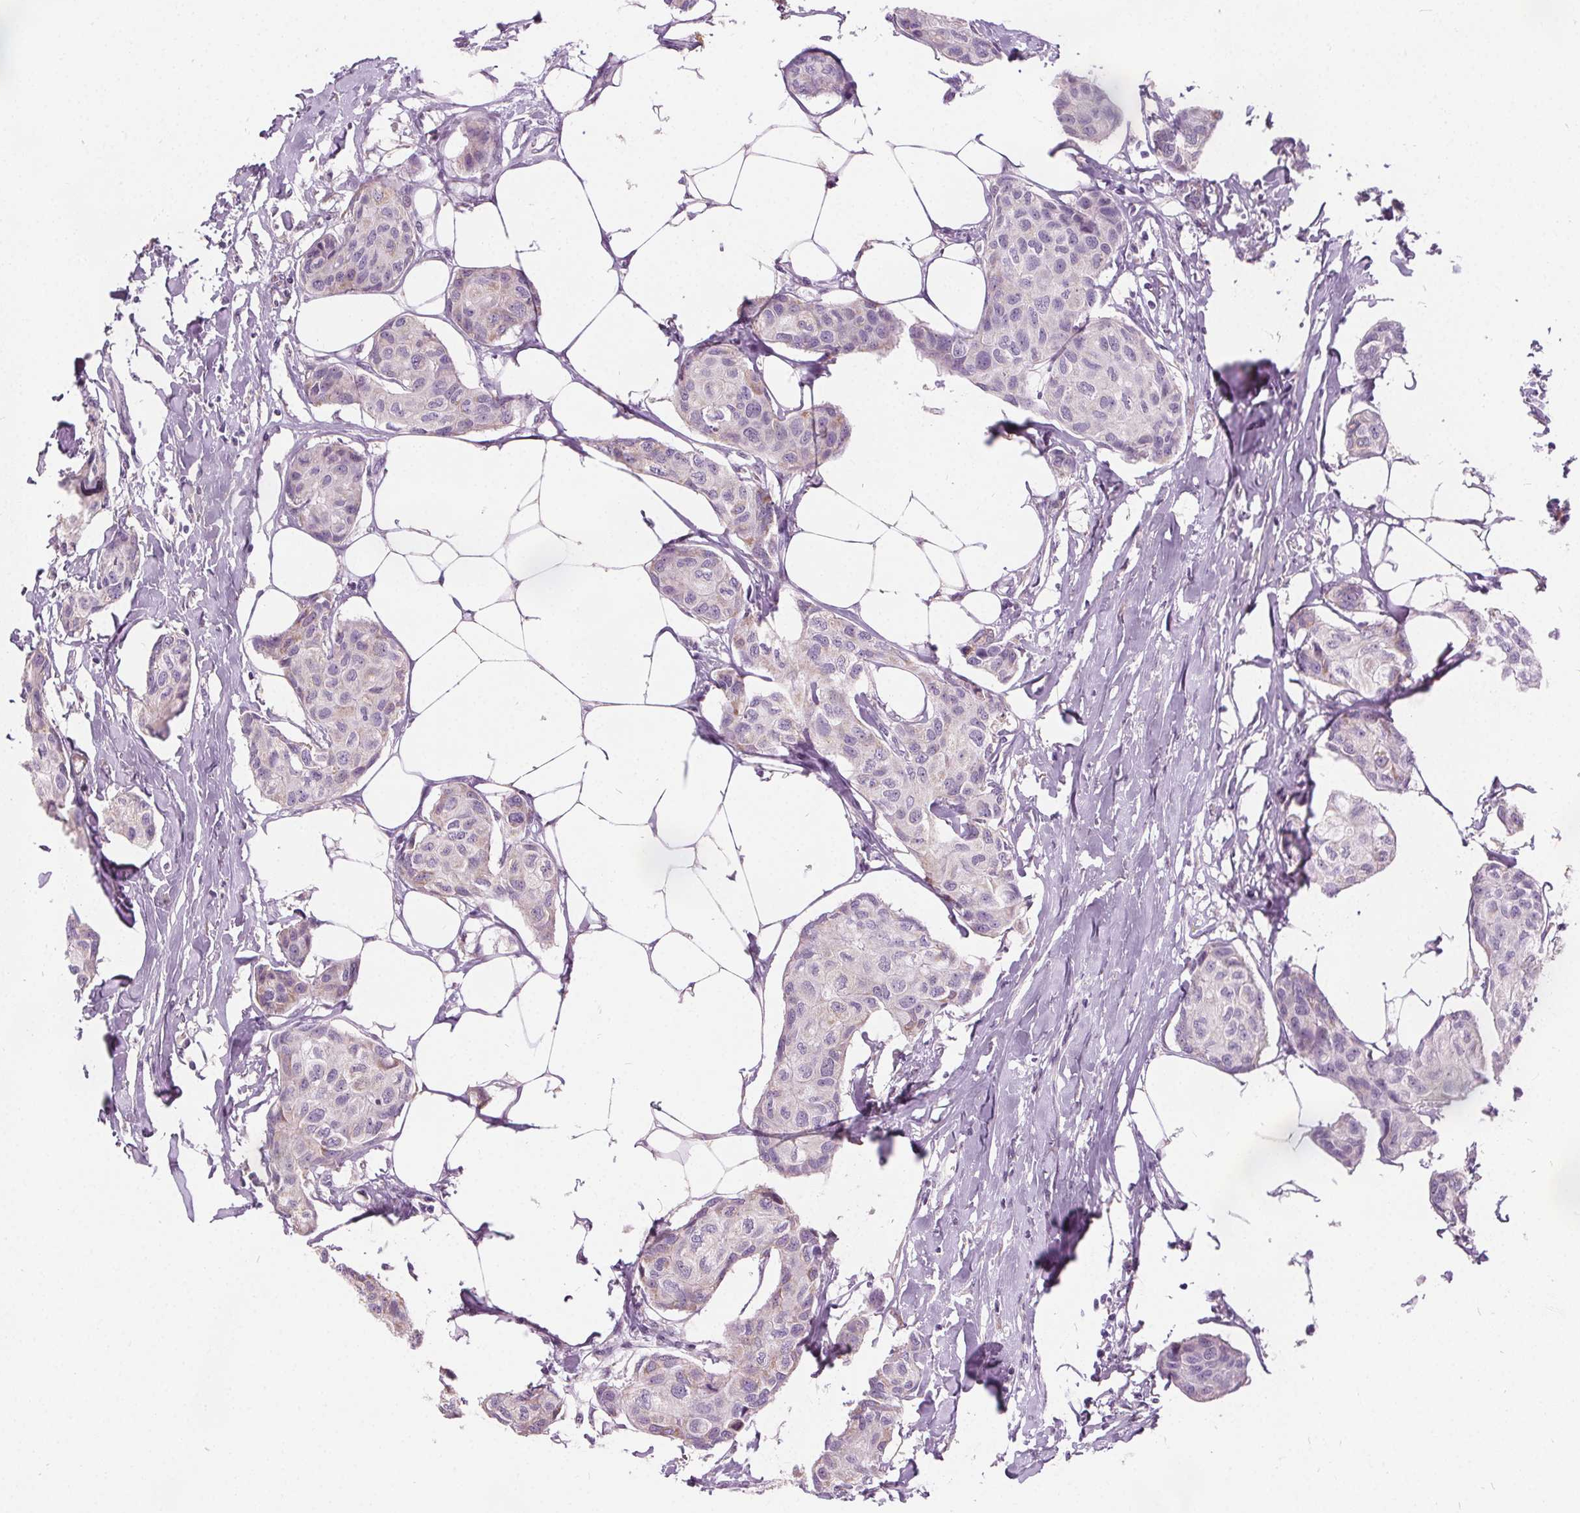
{"staining": {"intensity": "negative", "quantity": "none", "location": "none"}, "tissue": "breast cancer", "cell_type": "Tumor cells", "image_type": "cancer", "snomed": [{"axis": "morphology", "description": "Duct carcinoma"}, {"axis": "topography", "description": "Breast"}], "caption": "There is no significant staining in tumor cells of breast infiltrating ductal carcinoma. The staining was performed using DAB (3,3'-diaminobenzidine) to visualize the protein expression in brown, while the nuclei were stained in blue with hematoxylin (Magnification: 20x).", "gene": "ACOX2", "patient": {"sex": "female", "age": 80}}